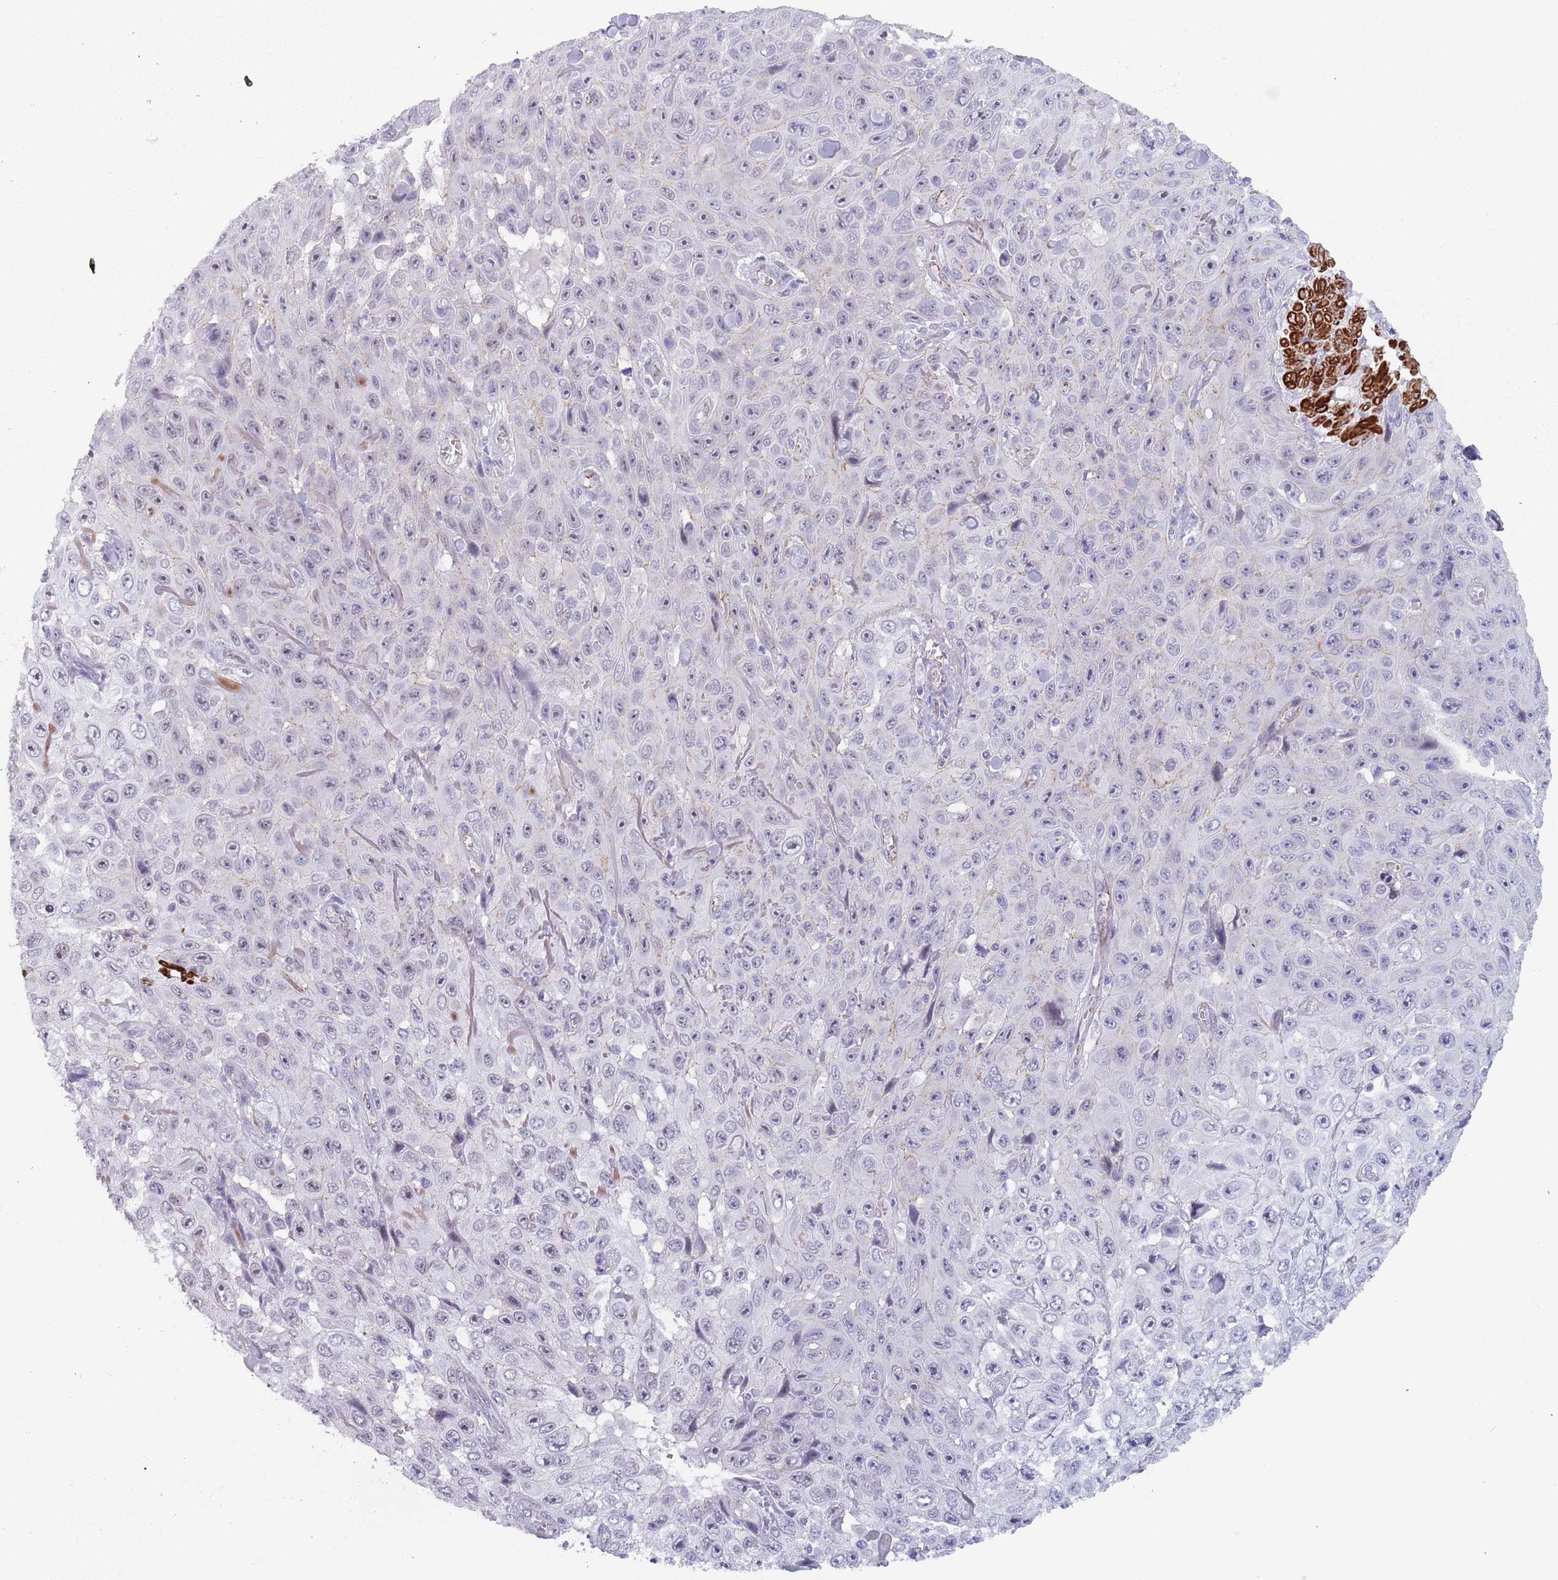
{"staining": {"intensity": "negative", "quantity": "none", "location": "none"}, "tissue": "skin cancer", "cell_type": "Tumor cells", "image_type": "cancer", "snomed": [{"axis": "morphology", "description": "Squamous cell carcinoma, NOS"}, {"axis": "topography", "description": "Skin"}], "caption": "Immunohistochemistry micrograph of neoplastic tissue: skin squamous cell carcinoma stained with DAB demonstrates no significant protein staining in tumor cells.", "gene": "OR5A2", "patient": {"sex": "male", "age": 82}}